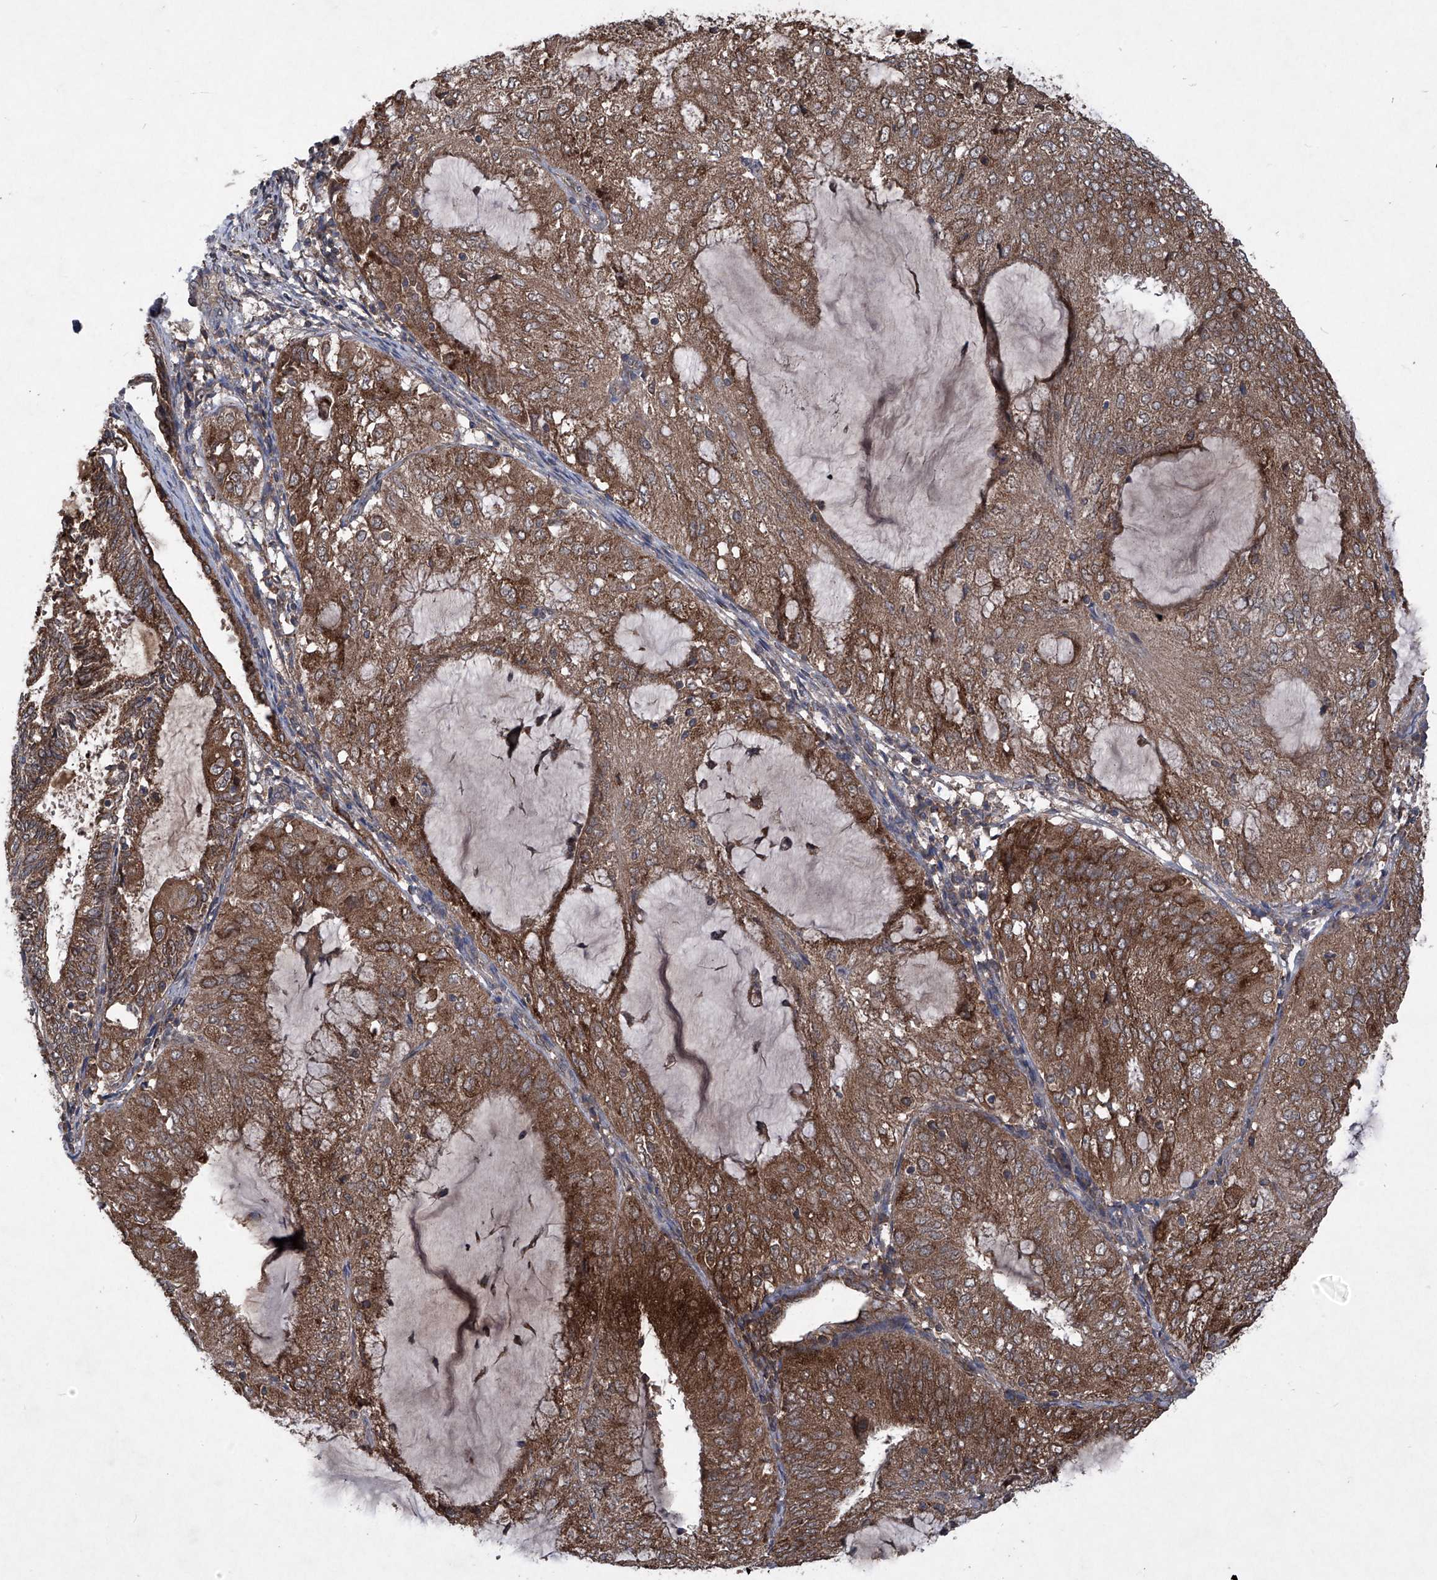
{"staining": {"intensity": "moderate", "quantity": ">75%", "location": "cytoplasmic/membranous"}, "tissue": "endometrial cancer", "cell_type": "Tumor cells", "image_type": "cancer", "snomed": [{"axis": "morphology", "description": "Adenocarcinoma, NOS"}, {"axis": "topography", "description": "Endometrium"}], "caption": "The immunohistochemical stain labels moderate cytoplasmic/membranous staining in tumor cells of endometrial adenocarcinoma tissue.", "gene": "SUMF2", "patient": {"sex": "female", "age": 81}}